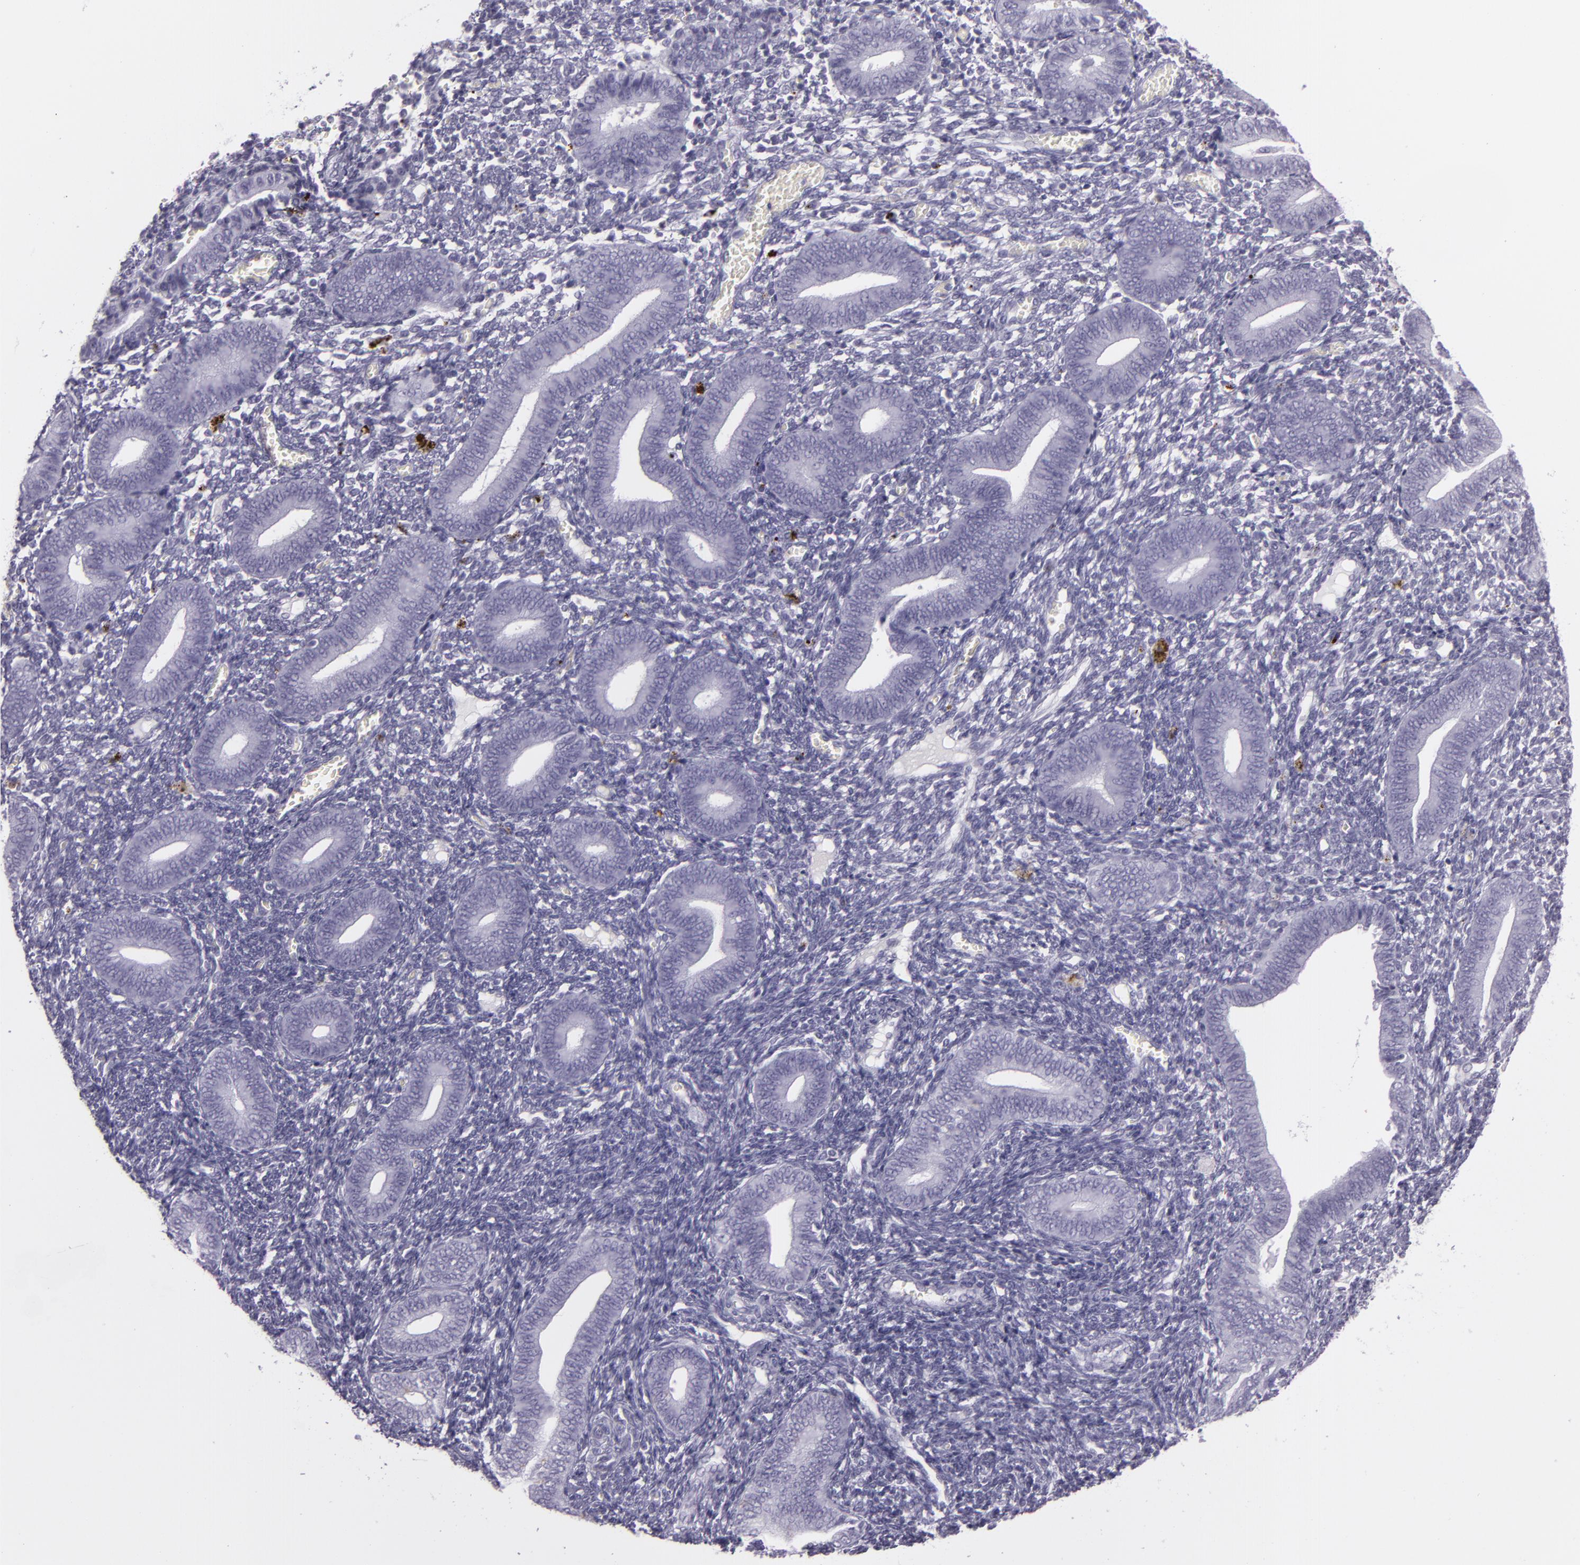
{"staining": {"intensity": "negative", "quantity": "none", "location": "none"}, "tissue": "endometrium", "cell_type": "Cells in endometrial stroma", "image_type": "normal", "snomed": [{"axis": "morphology", "description": "Normal tissue, NOS"}, {"axis": "topography", "description": "Uterus"}, {"axis": "topography", "description": "Endometrium"}], "caption": "A high-resolution histopathology image shows IHC staining of normal endometrium, which reveals no significant positivity in cells in endometrial stroma. The staining is performed using DAB (3,3'-diaminobenzidine) brown chromogen with nuclei counter-stained in using hematoxylin.", "gene": "MUC6", "patient": {"sex": "female", "age": 33}}